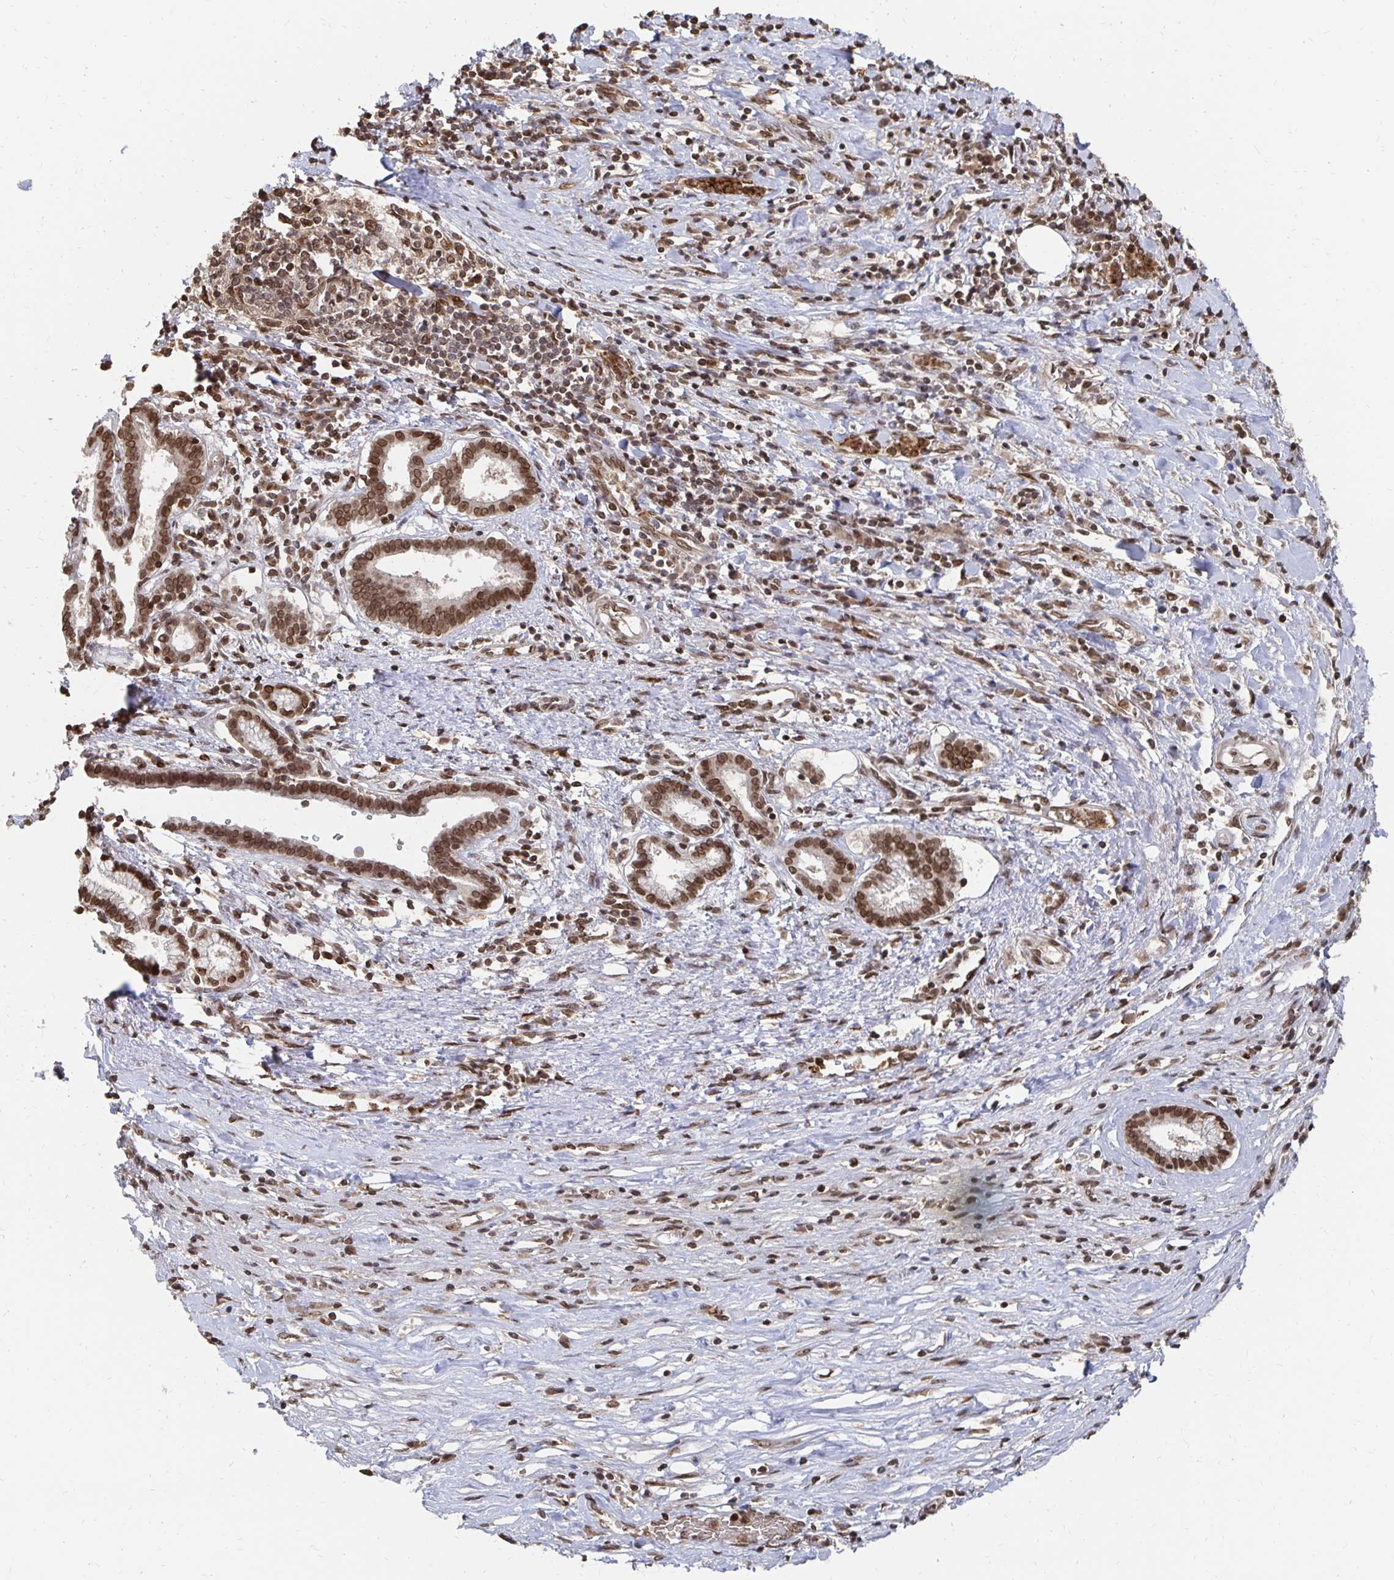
{"staining": {"intensity": "strong", "quantity": ">75%", "location": "nuclear"}, "tissue": "pancreatic cancer", "cell_type": "Tumor cells", "image_type": "cancer", "snomed": [{"axis": "morphology", "description": "Adenocarcinoma, NOS"}, {"axis": "topography", "description": "Pancreas"}], "caption": "Strong nuclear protein staining is seen in about >75% of tumor cells in pancreatic adenocarcinoma. (brown staining indicates protein expression, while blue staining denotes nuclei).", "gene": "GTF3C6", "patient": {"sex": "male", "age": 63}}